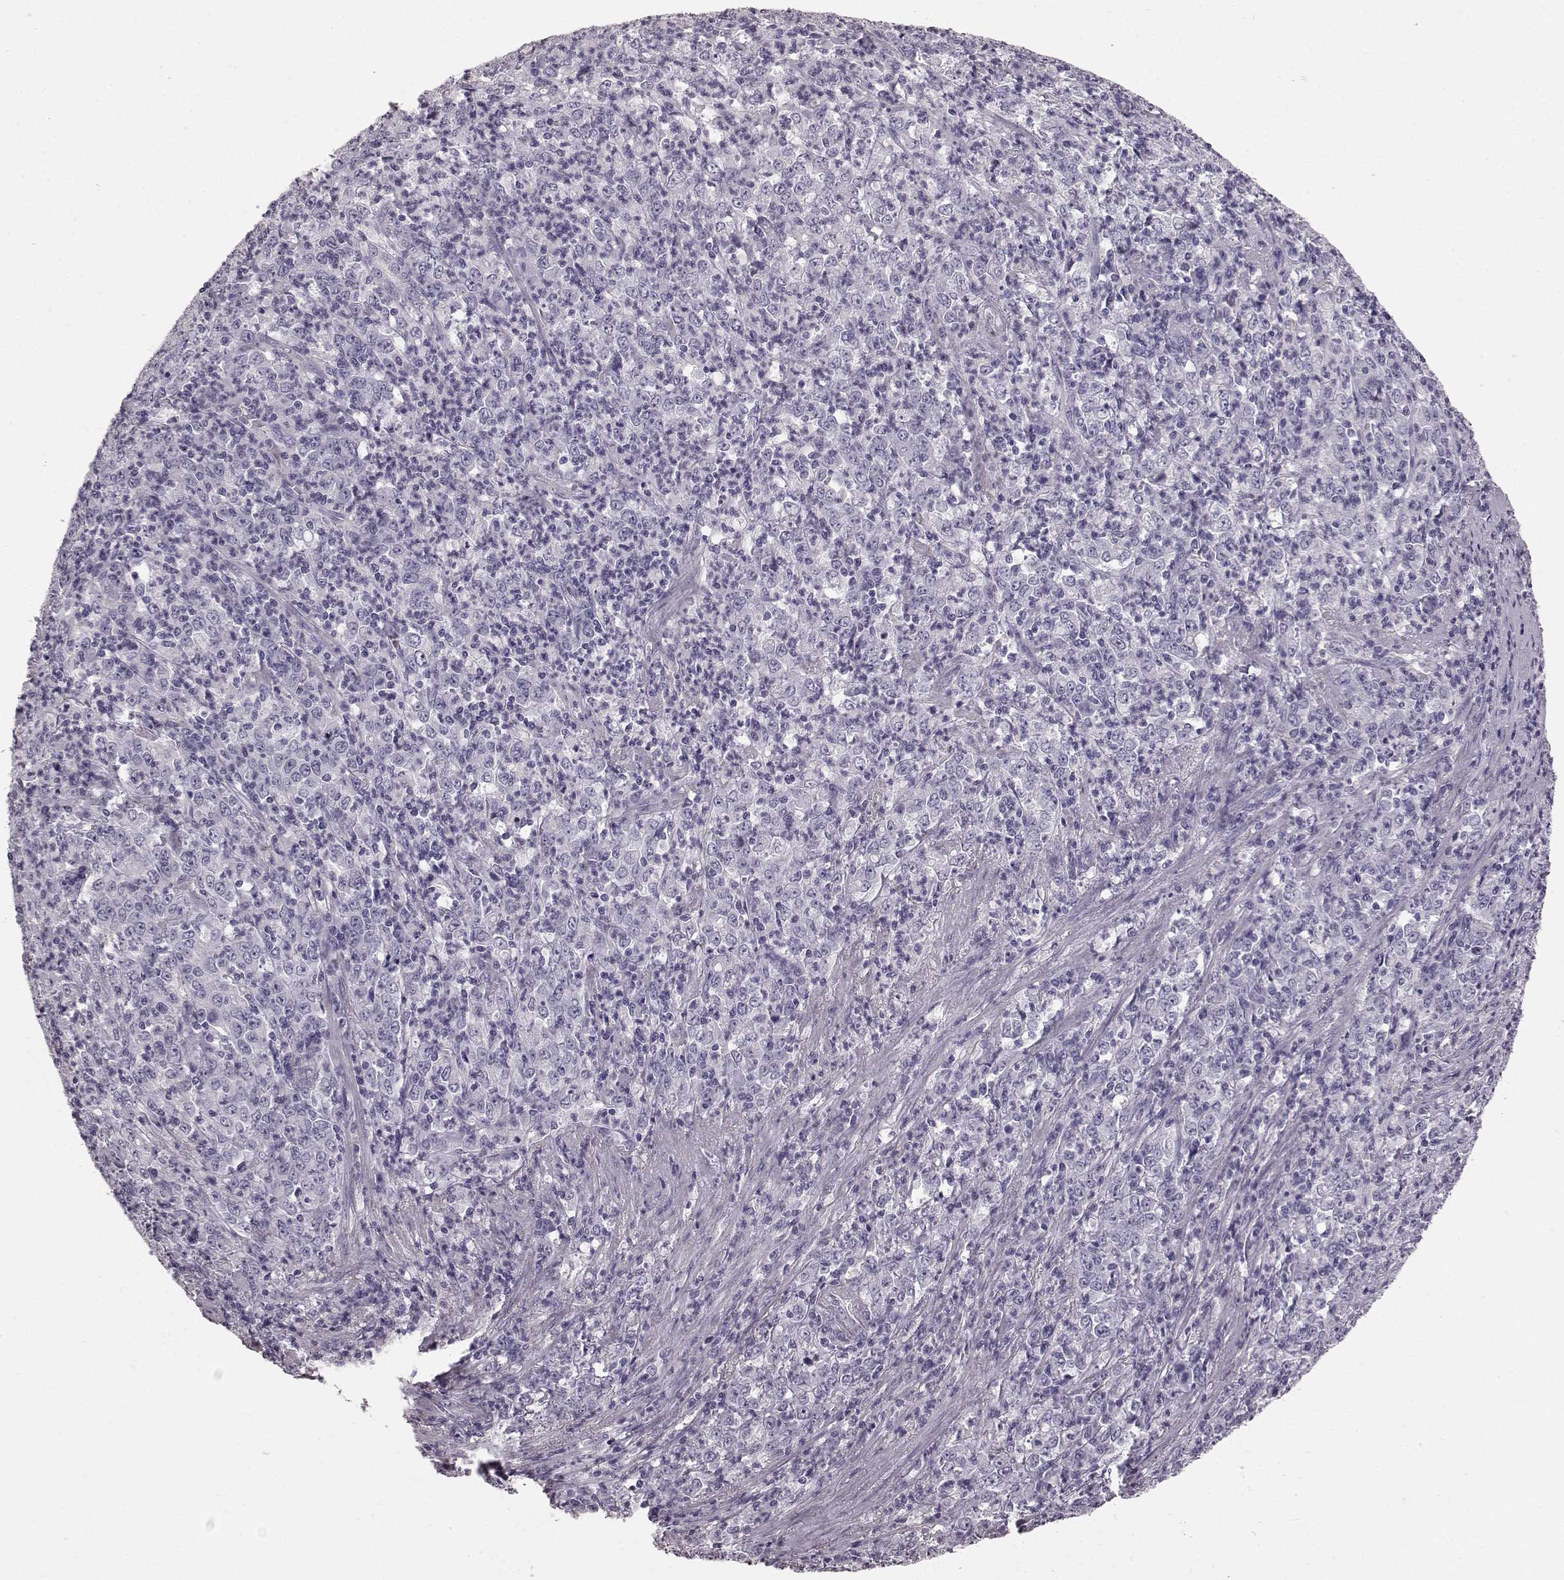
{"staining": {"intensity": "negative", "quantity": "none", "location": "none"}, "tissue": "stomach cancer", "cell_type": "Tumor cells", "image_type": "cancer", "snomed": [{"axis": "morphology", "description": "Adenocarcinoma, NOS"}, {"axis": "topography", "description": "Stomach, lower"}], "caption": "Immunohistochemistry micrograph of human adenocarcinoma (stomach) stained for a protein (brown), which demonstrates no staining in tumor cells.", "gene": "TCHHL1", "patient": {"sex": "female", "age": 71}}